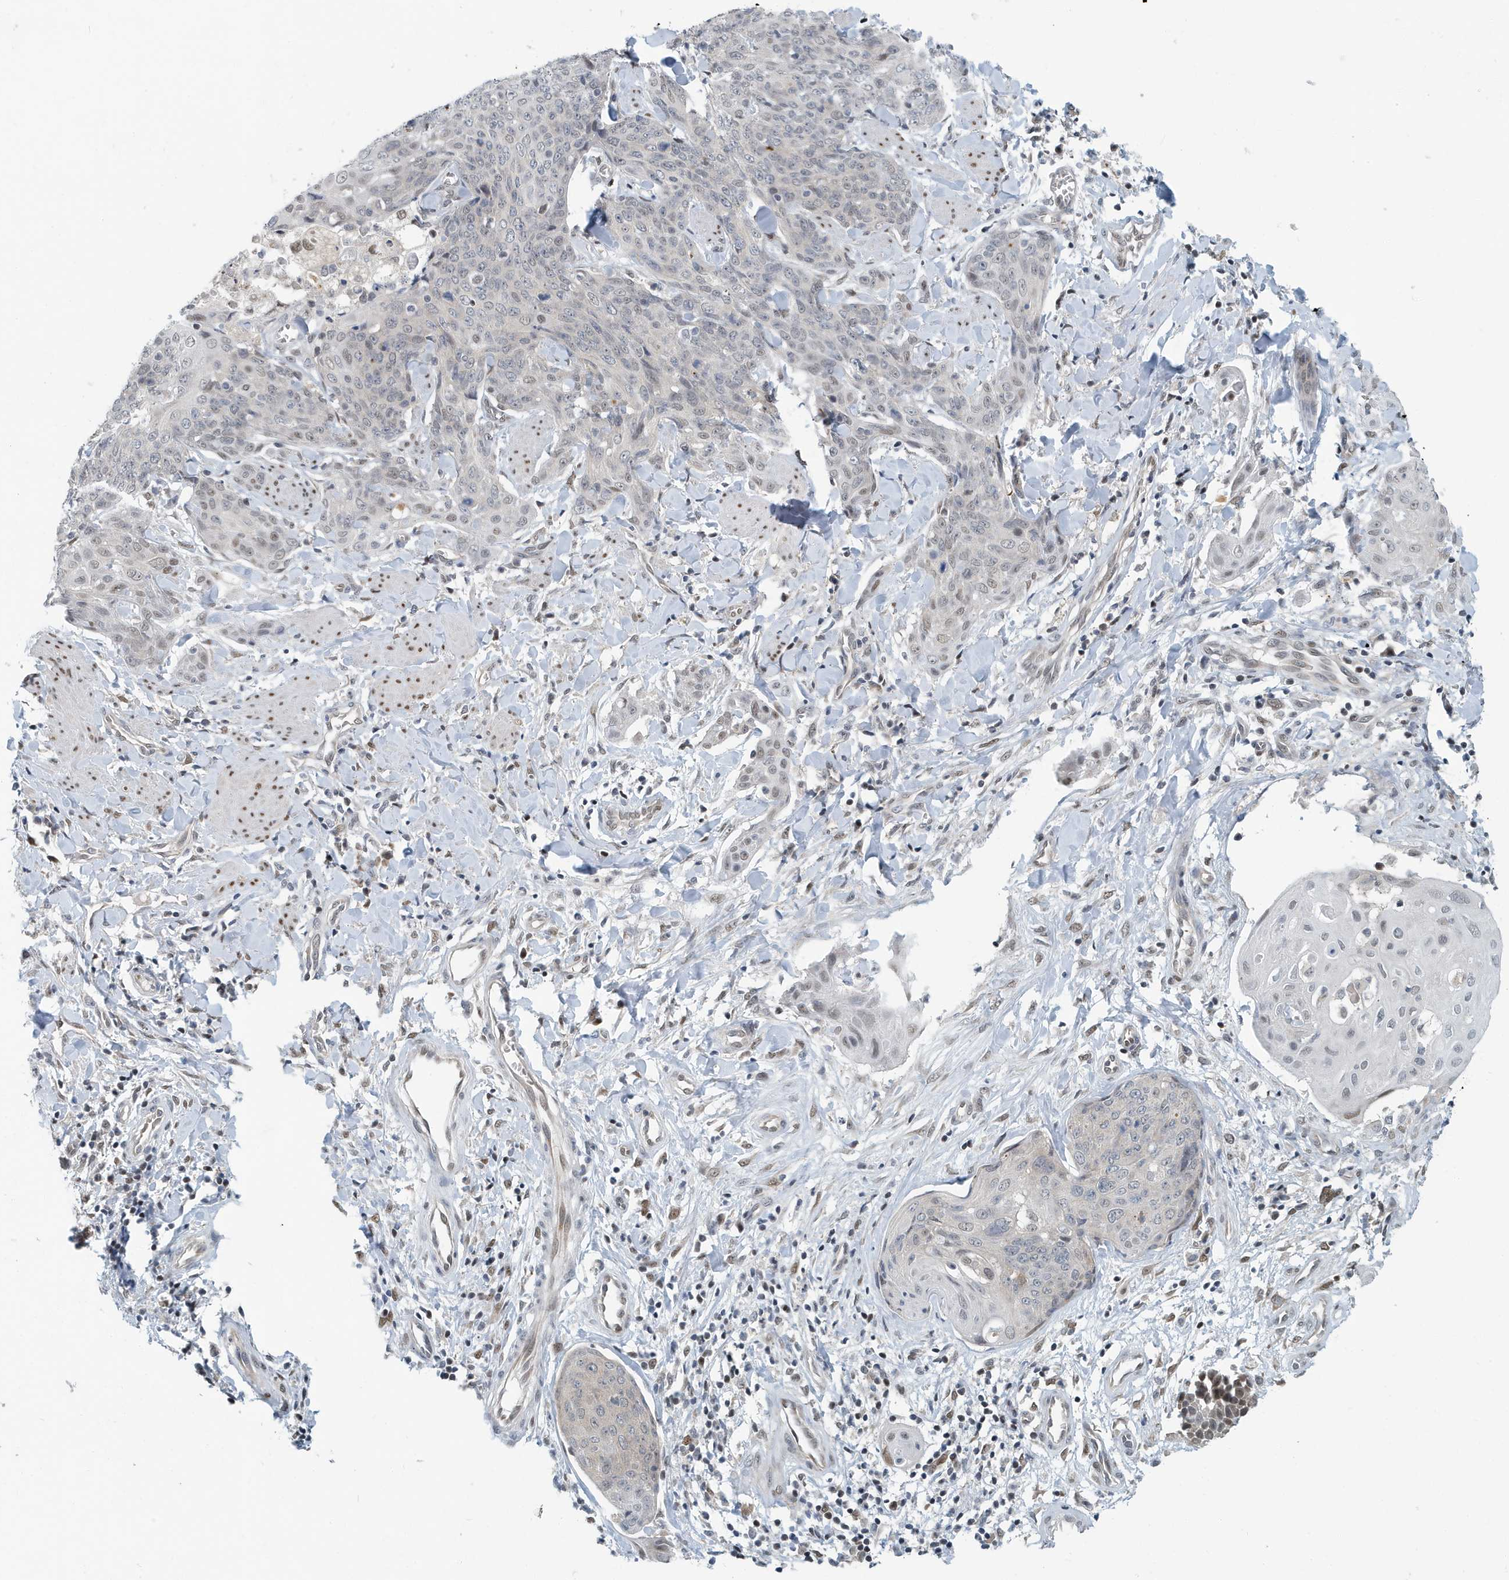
{"staining": {"intensity": "weak", "quantity": "<25%", "location": "nuclear"}, "tissue": "skin cancer", "cell_type": "Tumor cells", "image_type": "cancer", "snomed": [{"axis": "morphology", "description": "Squamous cell carcinoma, NOS"}, {"axis": "topography", "description": "Skin"}, {"axis": "topography", "description": "Vulva"}], "caption": "Protein analysis of skin squamous cell carcinoma displays no significant expression in tumor cells.", "gene": "KIF15", "patient": {"sex": "female", "age": 85}}